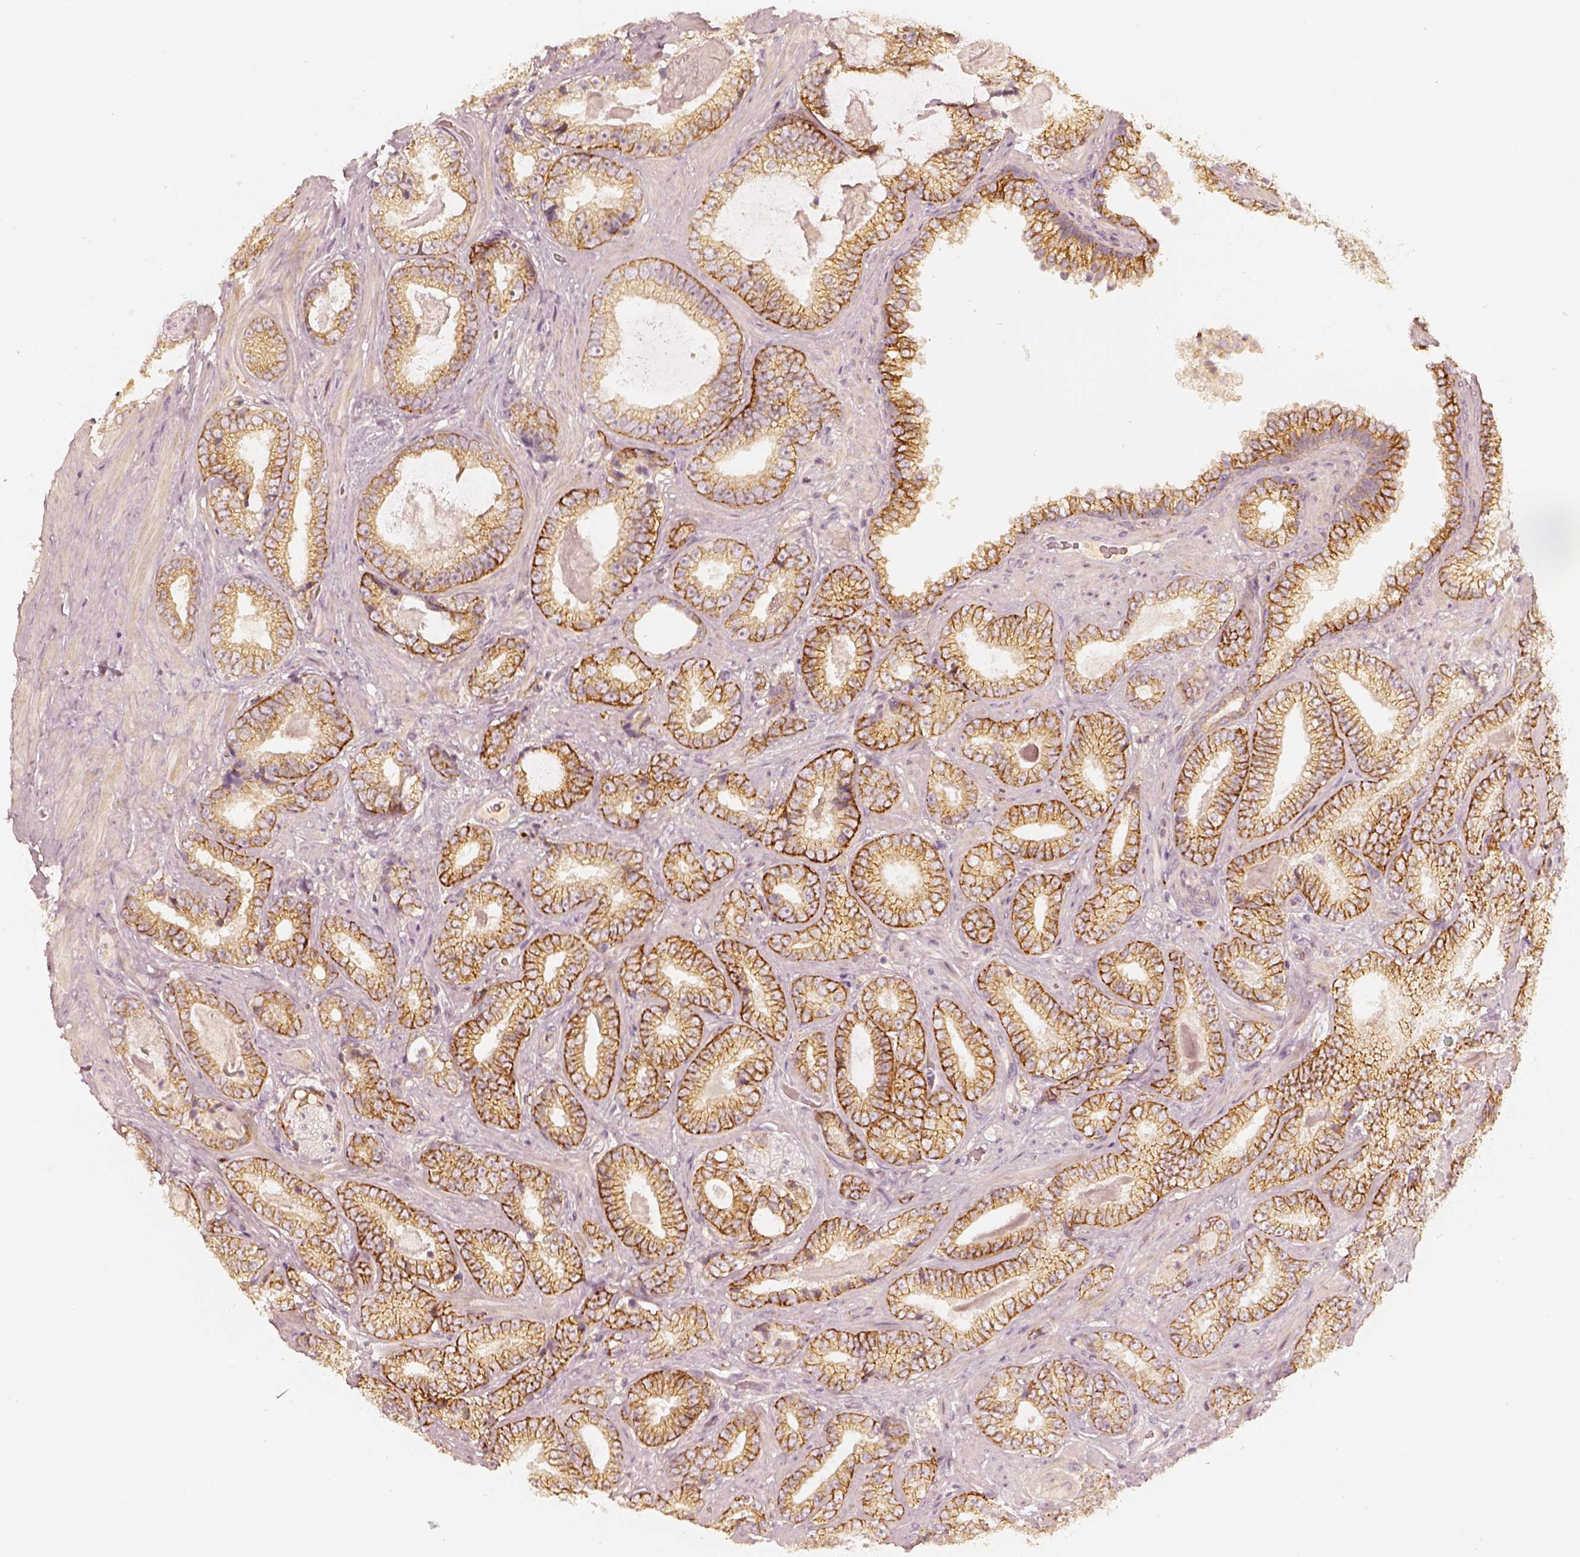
{"staining": {"intensity": "moderate", "quantity": ">75%", "location": "cytoplasmic/membranous"}, "tissue": "prostate cancer", "cell_type": "Tumor cells", "image_type": "cancer", "snomed": [{"axis": "morphology", "description": "Adenocarcinoma, Low grade"}, {"axis": "topography", "description": "Prostate"}], "caption": "Prostate low-grade adenocarcinoma tissue displays moderate cytoplasmic/membranous positivity in about >75% of tumor cells, visualized by immunohistochemistry. (Stains: DAB in brown, nuclei in blue, Microscopy: brightfield microscopy at high magnification).", "gene": "GORASP2", "patient": {"sex": "male", "age": 61}}